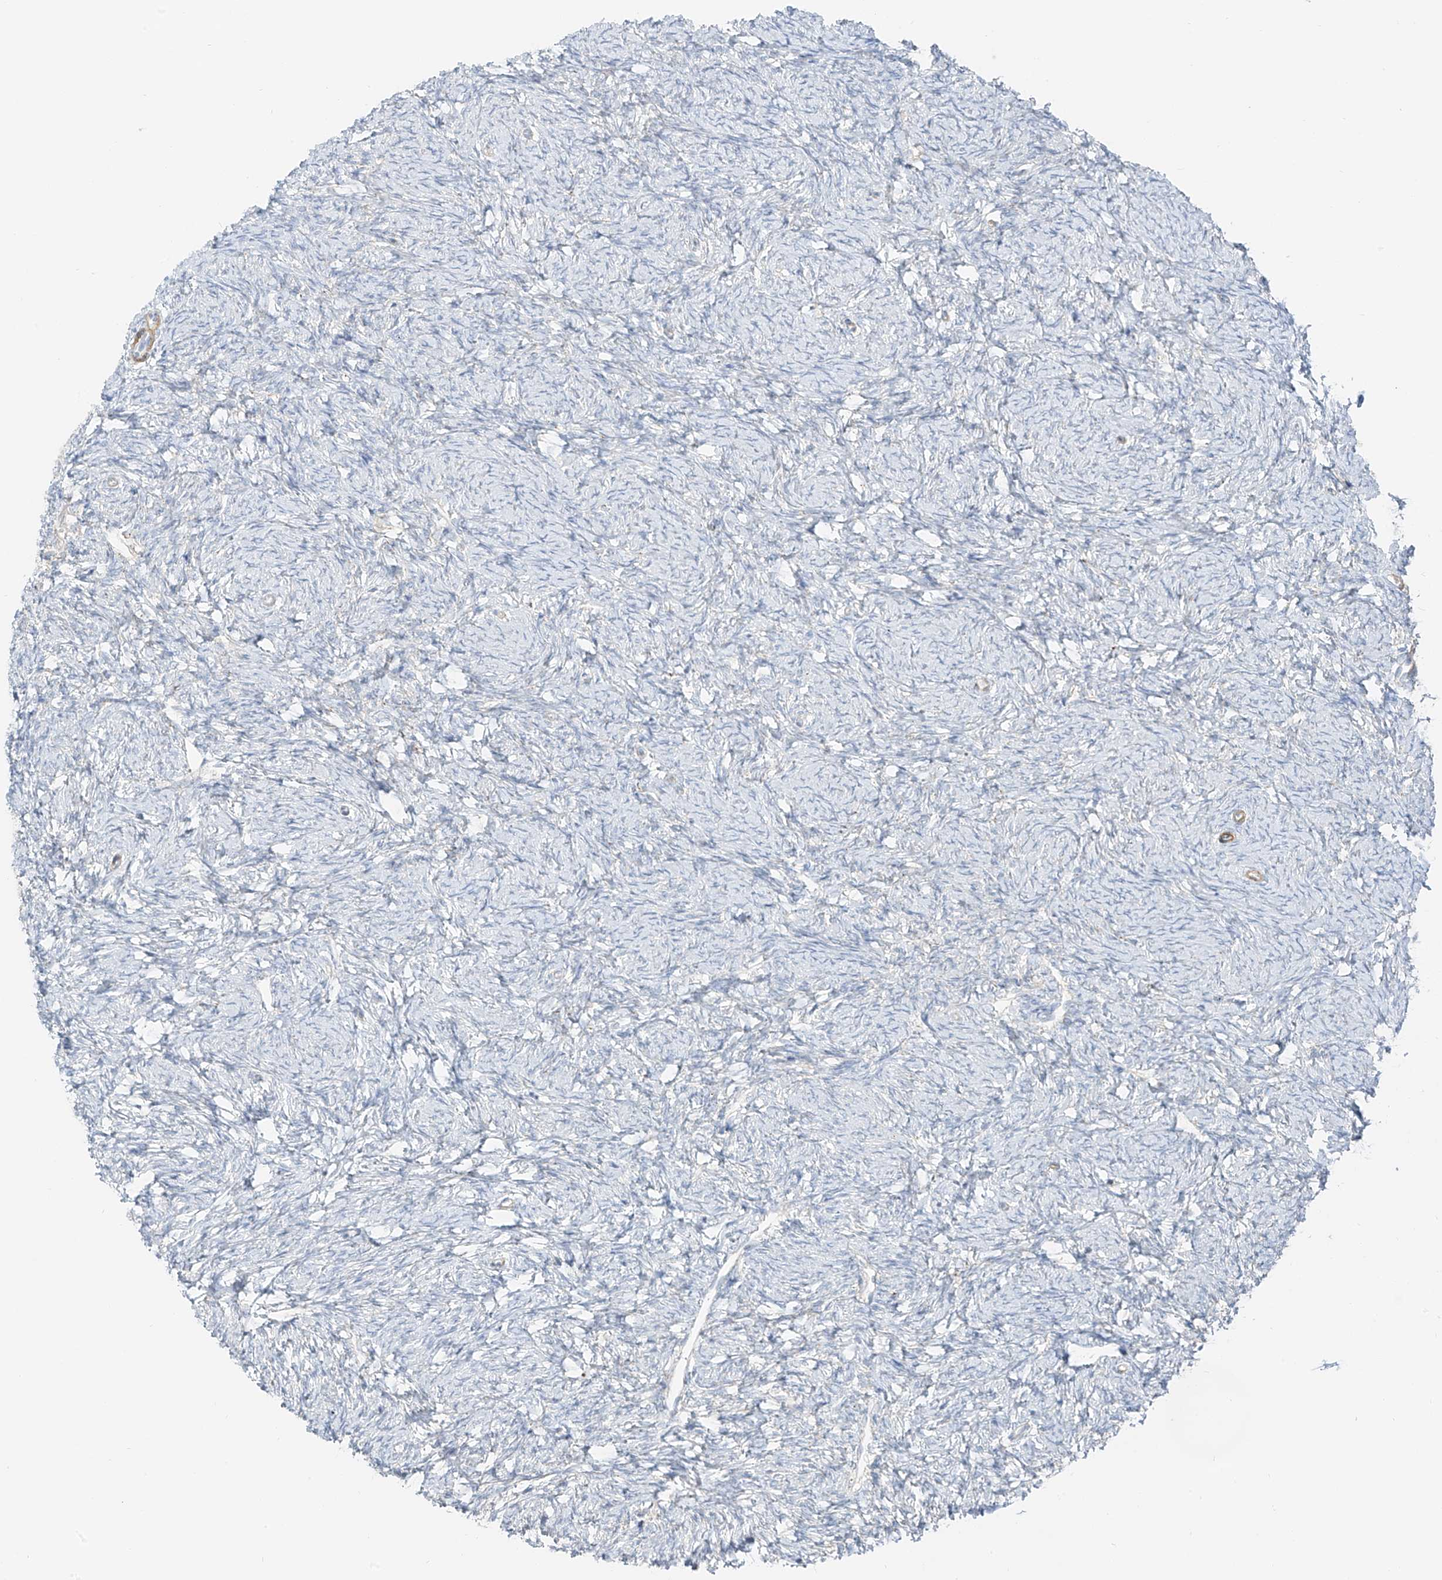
{"staining": {"intensity": "negative", "quantity": "none", "location": "none"}, "tissue": "ovary", "cell_type": "Ovarian stroma cells", "image_type": "normal", "snomed": [{"axis": "morphology", "description": "Normal tissue, NOS"}, {"axis": "morphology", "description": "Cyst, NOS"}, {"axis": "topography", "description": "Ovary"}], "caption": "Immunohistochemical staining of benign human ovary displays no significant staining in ovarian stroma cells. Brightfield microscopy of immunohistochemistry stained with DAB (brown) and hematoxylin (blue), captured at high magnification.", "gene": "SMCP", "patient": {"sex": "female", "age": 33}}